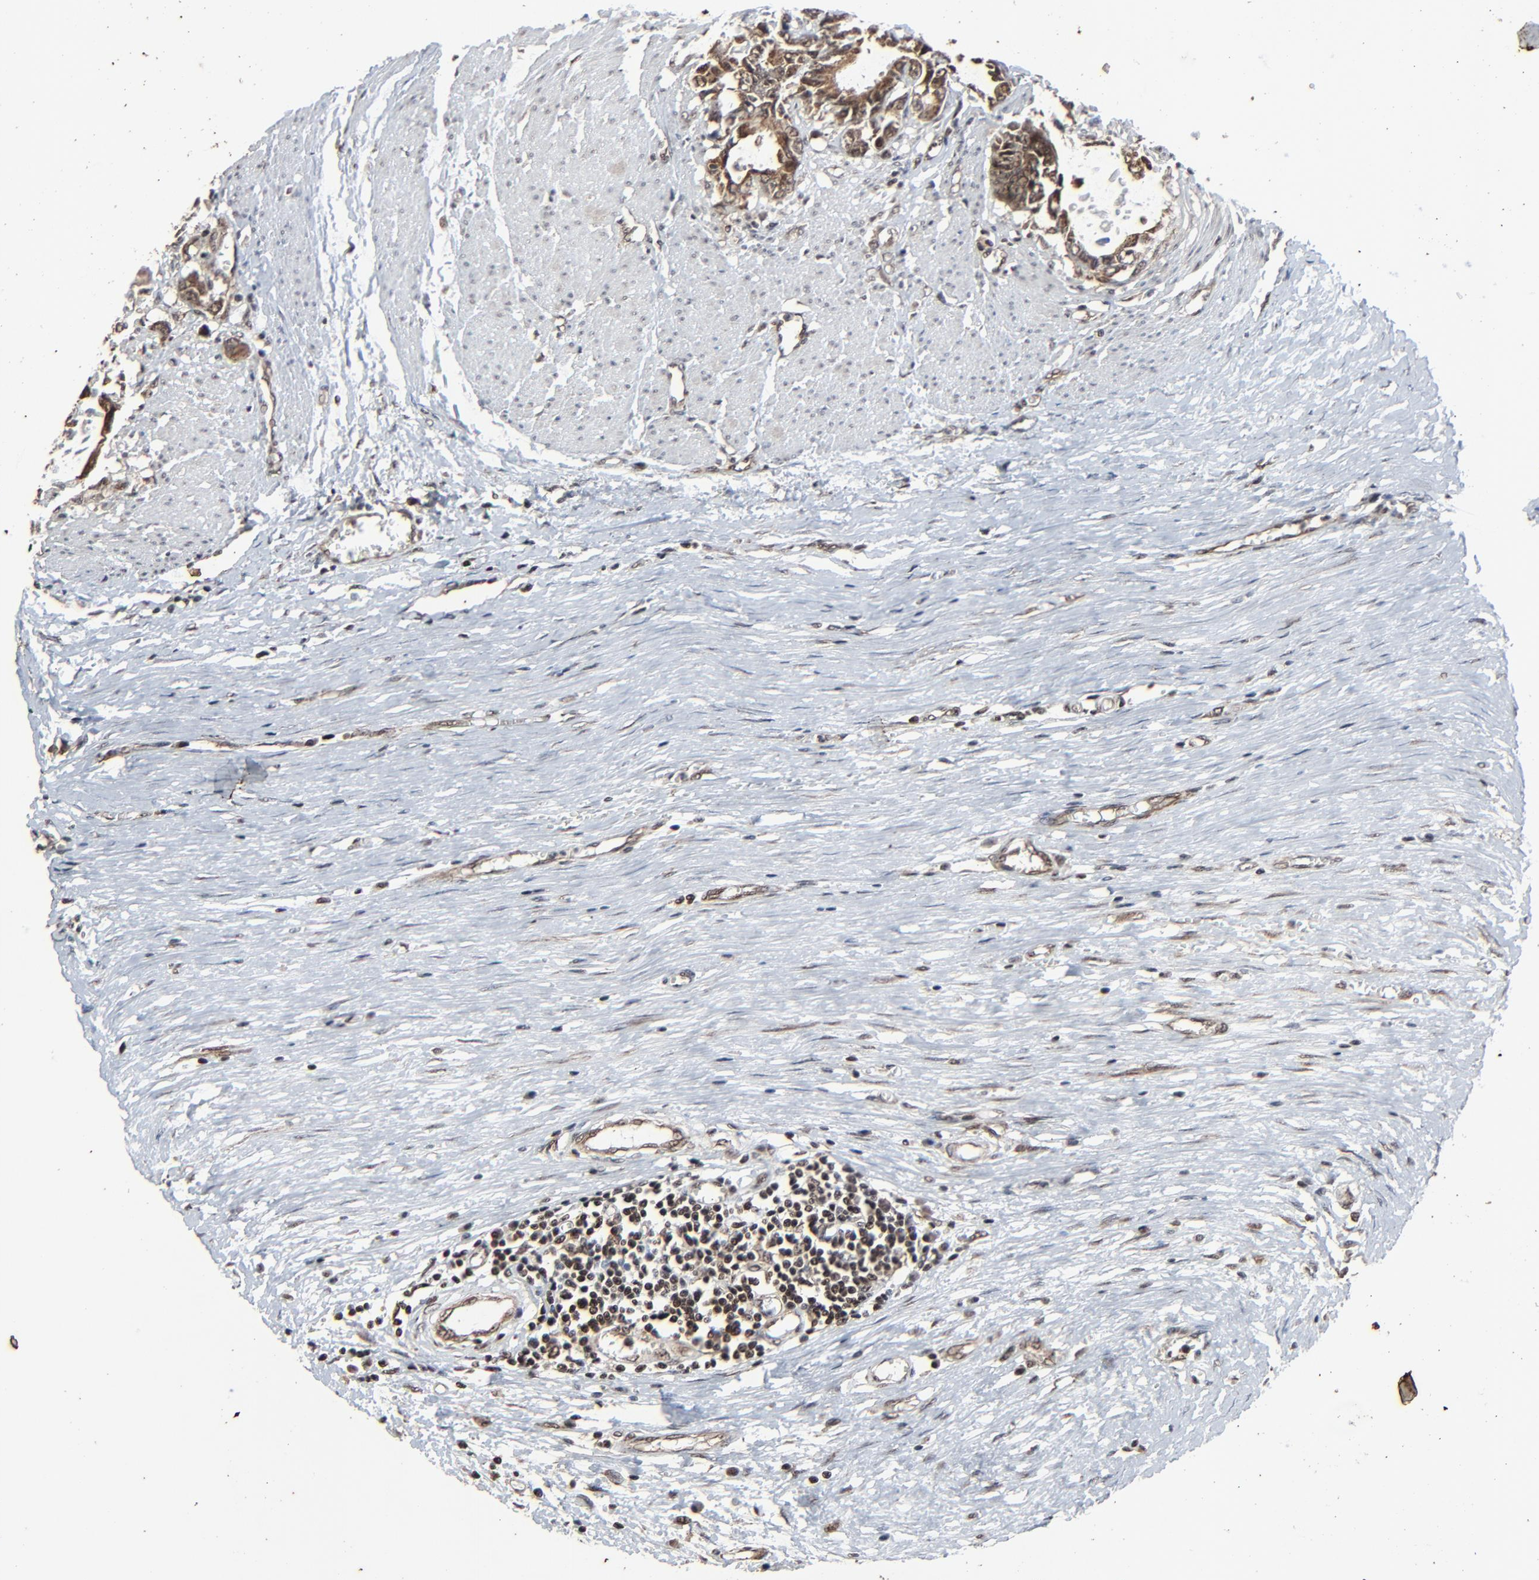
{"staining": {"intensity": "moderate", "quantity": ">75%", "location": "cytoplasmic/membranous,nuclear"}, "tissue": "colorectal cancer", "cell_type": "Tumor cells", "image_type": "cancer", "snomed": [{"axis": "morphology", "description": "Adenocarcinoma, NOS"}, {"axis": "topography", "description": "Rectum"}], "caption": "Moderate cytoplasmic/membranous and nuclear protein positivity is appreciated in approximately >75% of tumor cells in adenocarcinoma (colorectal). (Brightfield microscopy of DAB IHC at high magnification).", "gene": "RHOJ", "patient": {"sex": "female", "age": 98}}